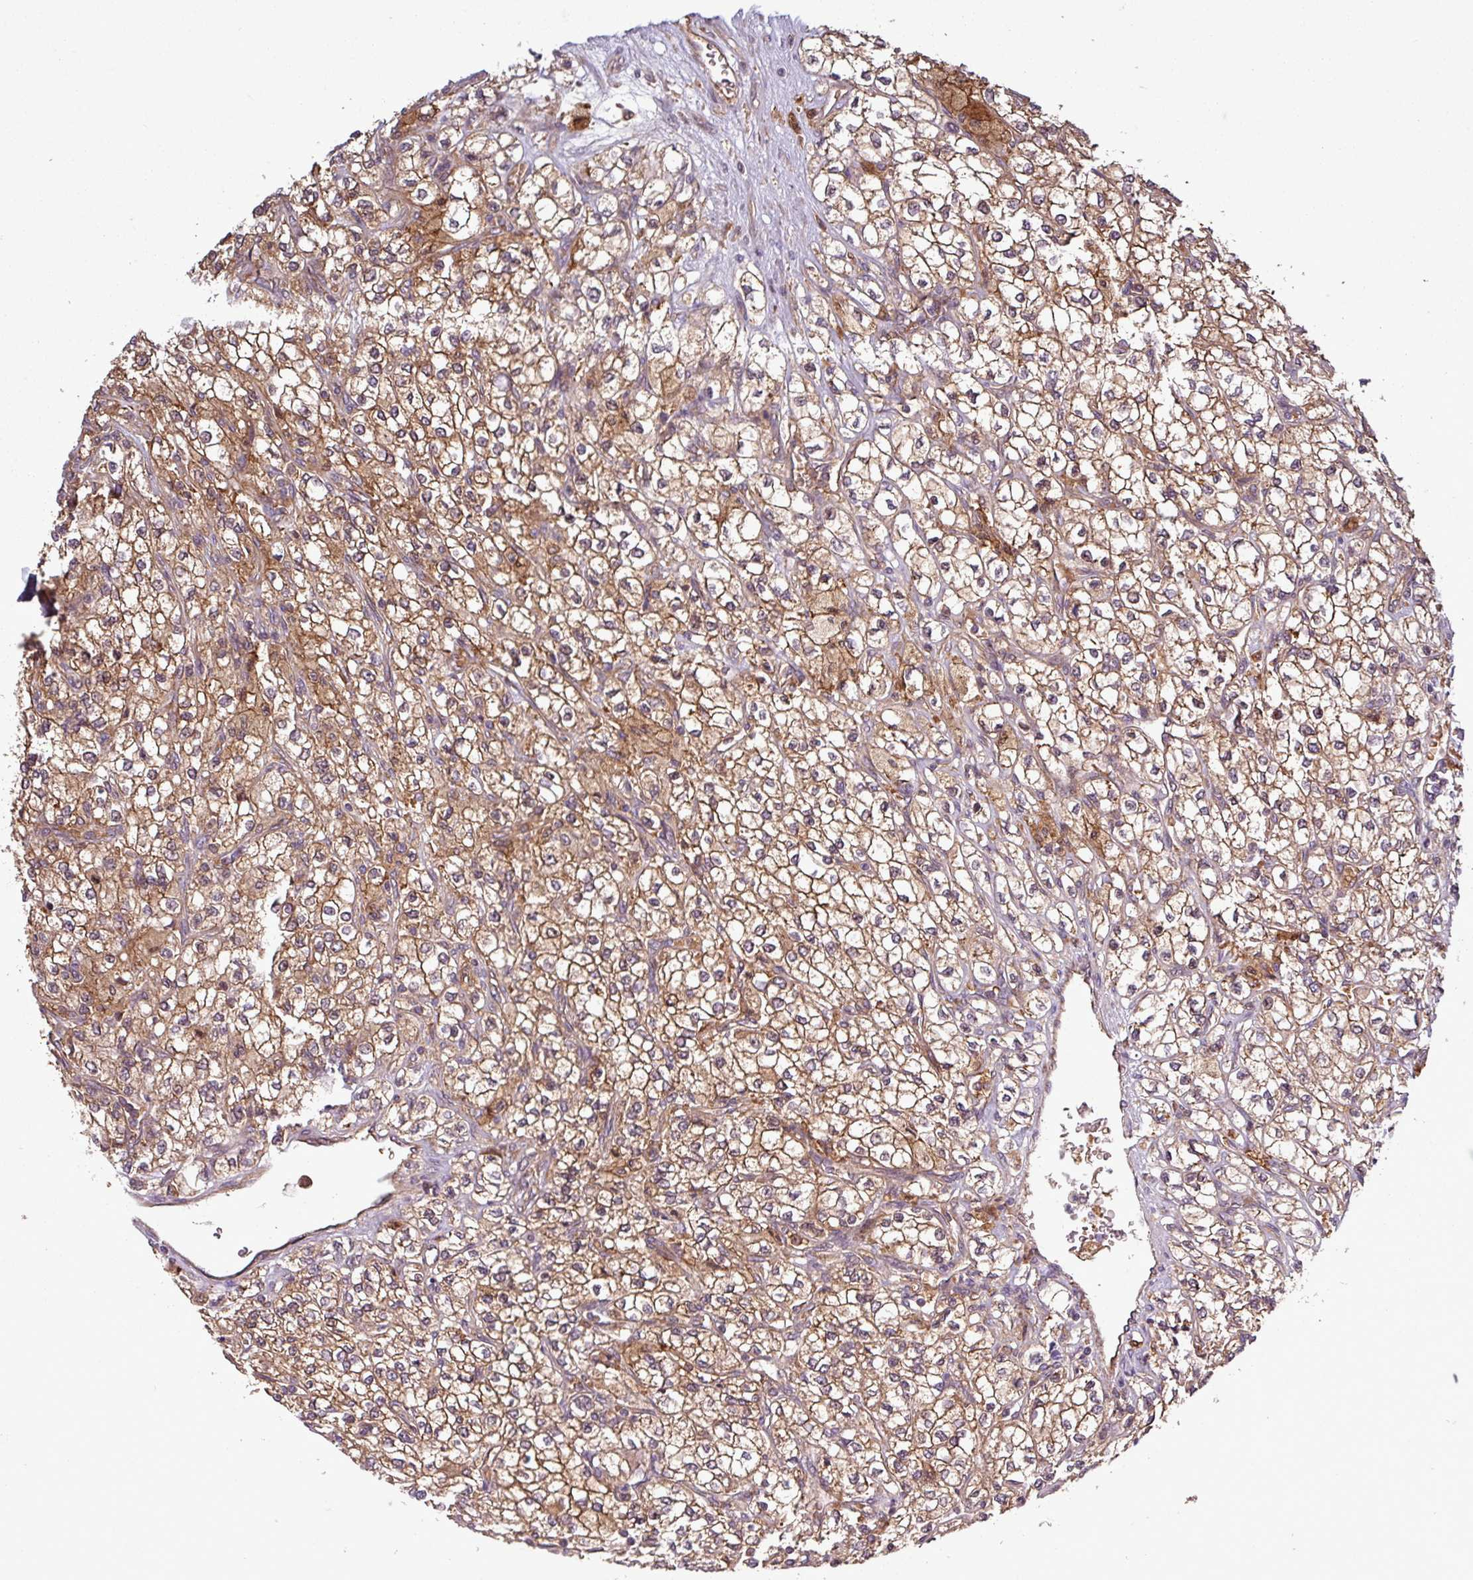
{"staining": {"intensity": "moderate", "quantity": ">75%", "location": "cytoplasmic/membranous"}, "tissue": "renal cancer", "cell_type": "Tumor cells", "image_type": "cancer", "snomed": [{"axis": "morphology", "description": "Adenocarcinoma, NOS"}, {"axis": "topography", "description": "Kidney"}], "caption": "The micrograph shows immunohistochemical staining of renal cancer (adenocarcinoma). There is moderate cytoplasmic/membranous positivity is present in about >75% of tumor cells. The staining is performed using DAB brown chromogen to label protein expression. The nuclei are counter-stained blue using hematoxylin.", "gene": "SIRPB2", "patient": {"sex": "male", "age": 80}}